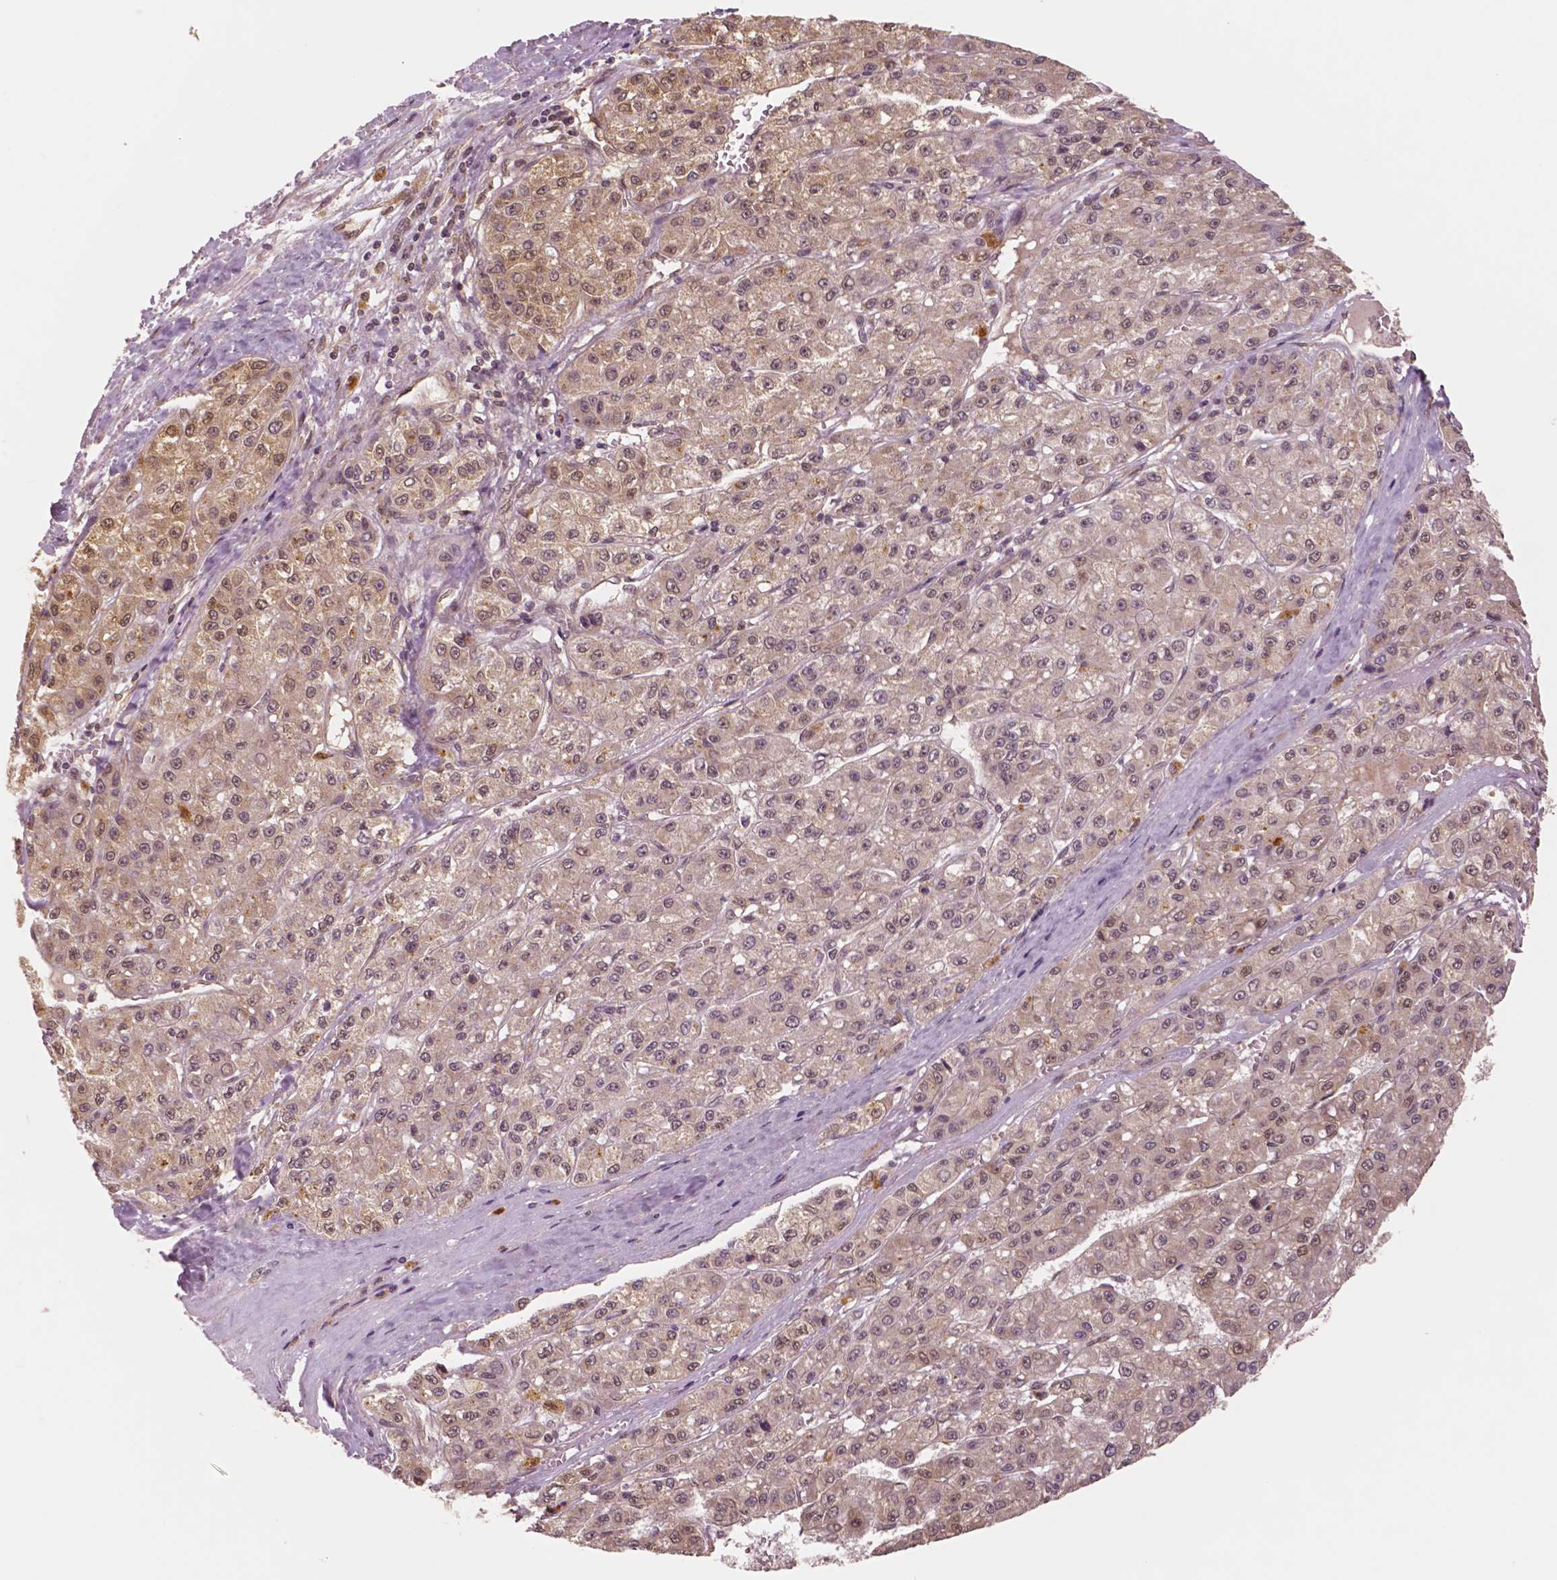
{"staining": {"intensity": "moderate", "quantity": "<25%", "location": "cytoplasmic/membranous"}, "tissue": "liver cancer", "cell_type": "Tumor cells", "image_type": "cancer", "snomed": [{"axis": "morphology", "description": "Carcinoma, Hepatocellular, NOS"}, {"axis": "topography", "description": "Liver"}], "caption": "Liver cancer was stained to show a protein in brown. There is low levels of moderate cytoplasmic/membranous staining in about <25% of tumor cells. The protein is stained brown, and the nuclei are stained in blue (DAB (3,3'-diaminobenzidine) IHC with brightfield microscopy, high magnification).", "gene": "STAT3", "patient": {"sex": "male", "age": 70}}